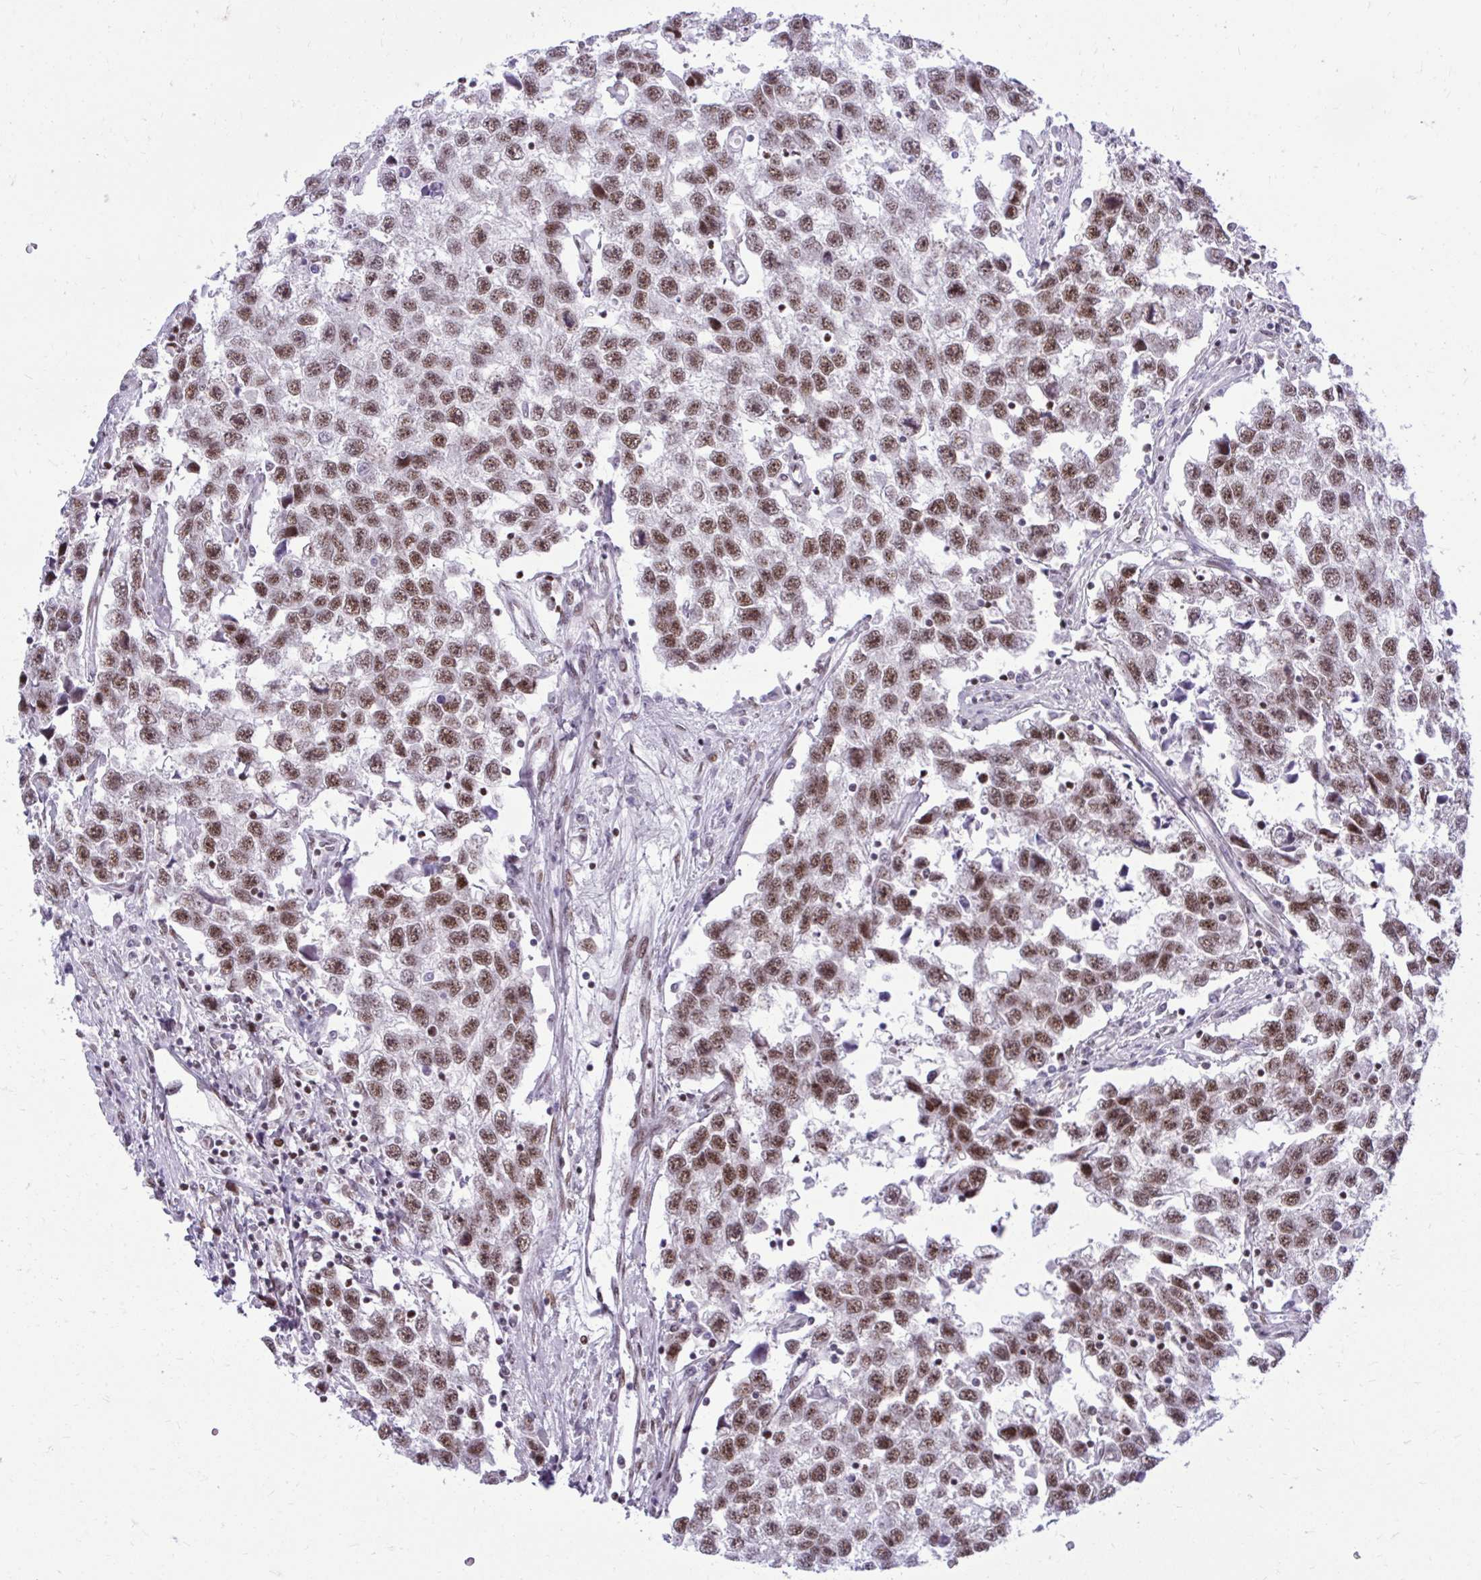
{"staining": {"intensity": "moderate", "quantity": ">75%", "location": "nuclear"}, "tissue": "testis cancer", "cell_type": "Tumor cells", "image_type": "cancer", "snomed": [{"axis": "morphology", "description": "Seminoma, NOS"}, {"axis": "topography", "description": "Testis"}], "caption": "The photomicrograph reveals a brown stain indicating the presence of a protein in the nuclear of tumor cells in testis seminoma. The protein is shown in brown color, while the nuclei are stained blue.", "gene": "CDYL", "patient": {"sex": "male", "age": 33}}